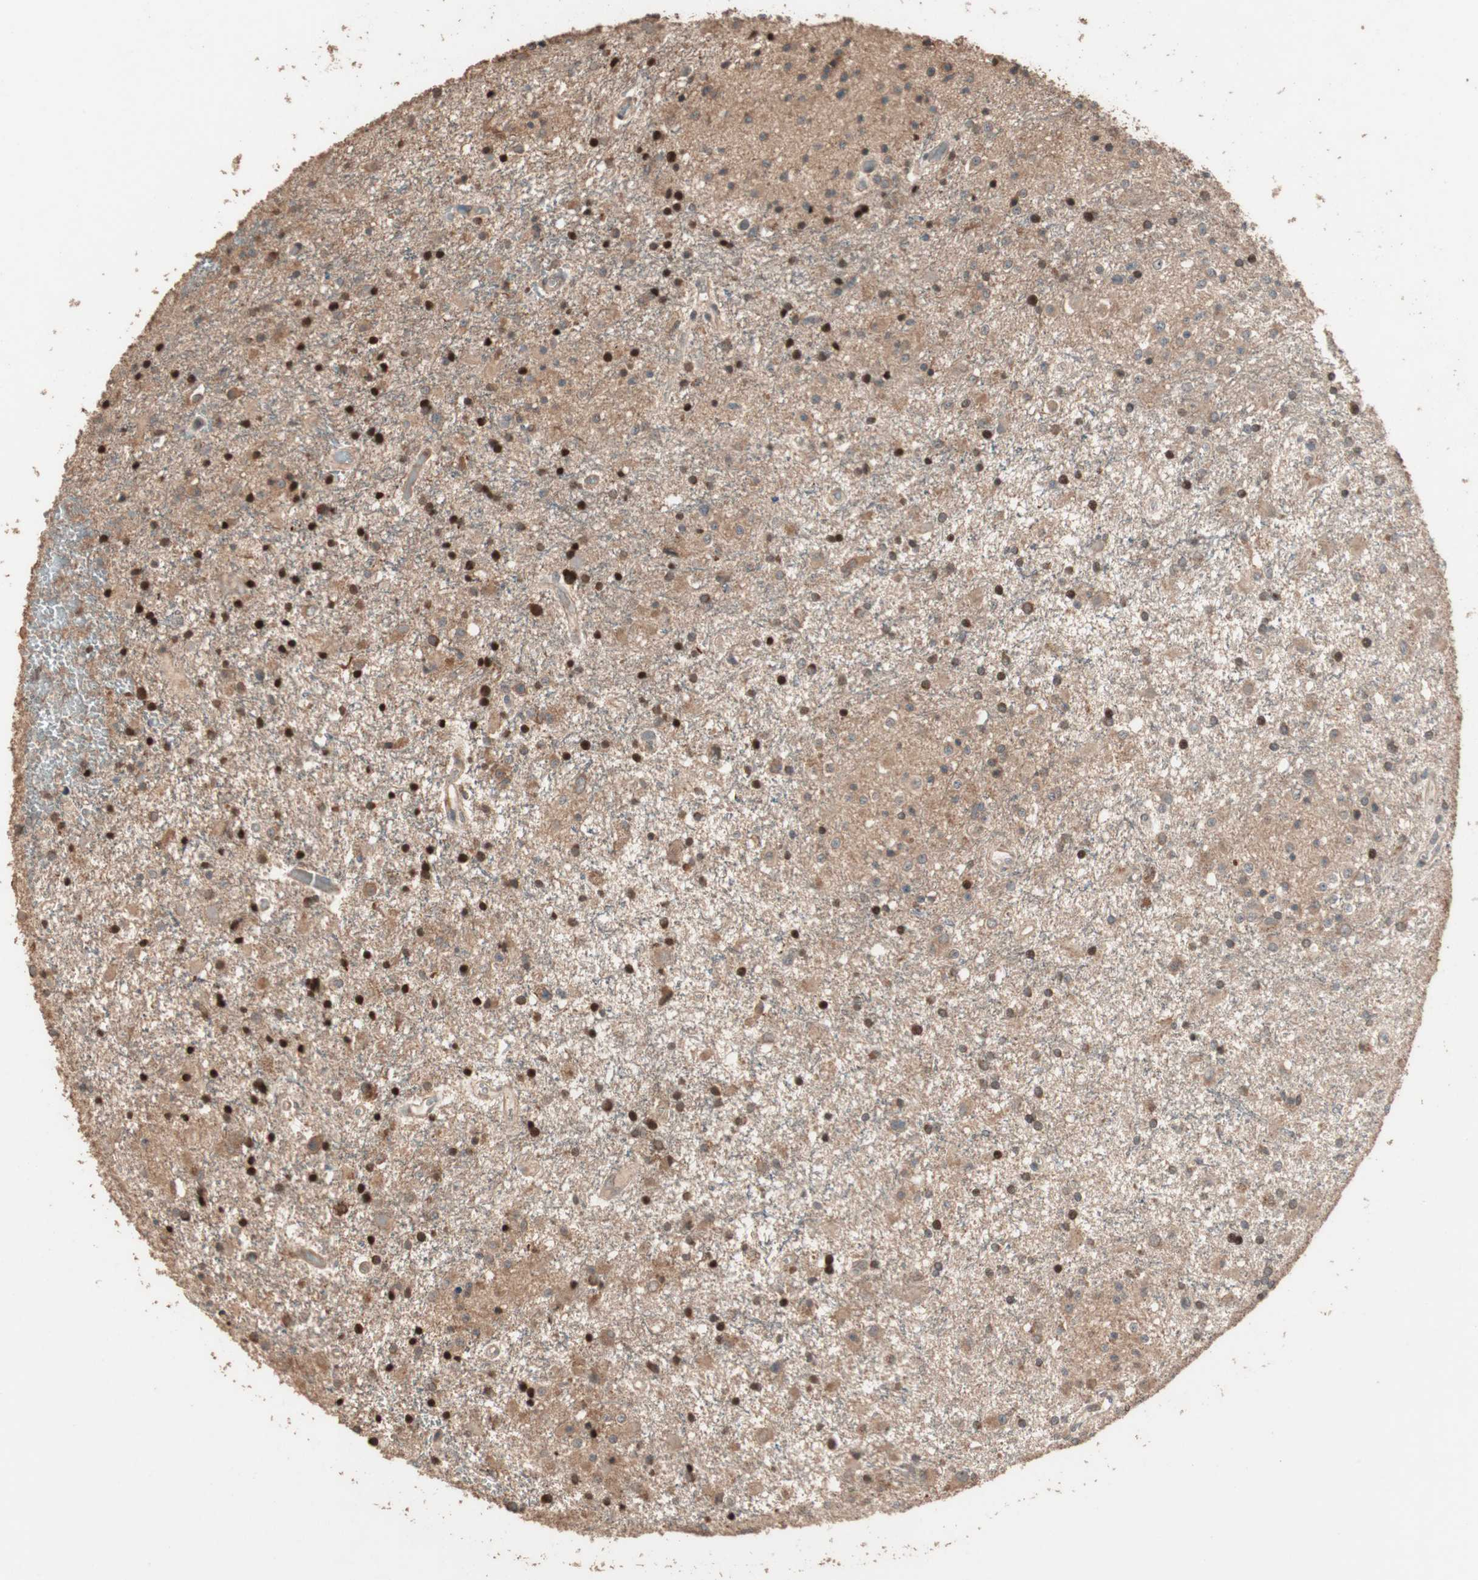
{"staining": {"intensity": "strong", "quantity": ">75%", "location": "cytoplasmic/membranous,nuclear"}, "tissue": "glioma", "cell_type": "Tumor cells", "image_type": "cancer", "snomed": [{"axis": "morphology", "description": "Glioma, malignant, Low grade"}, {"axis": "topography", "description": "Brain"}], "caption": "Glioma stained with IHC reveals strong cytoplasmic/membranous and nuclear staining in approximately >75% of tumor cells.", "gene": "USP20", "patient": {"sex": "male", "age": 58}}